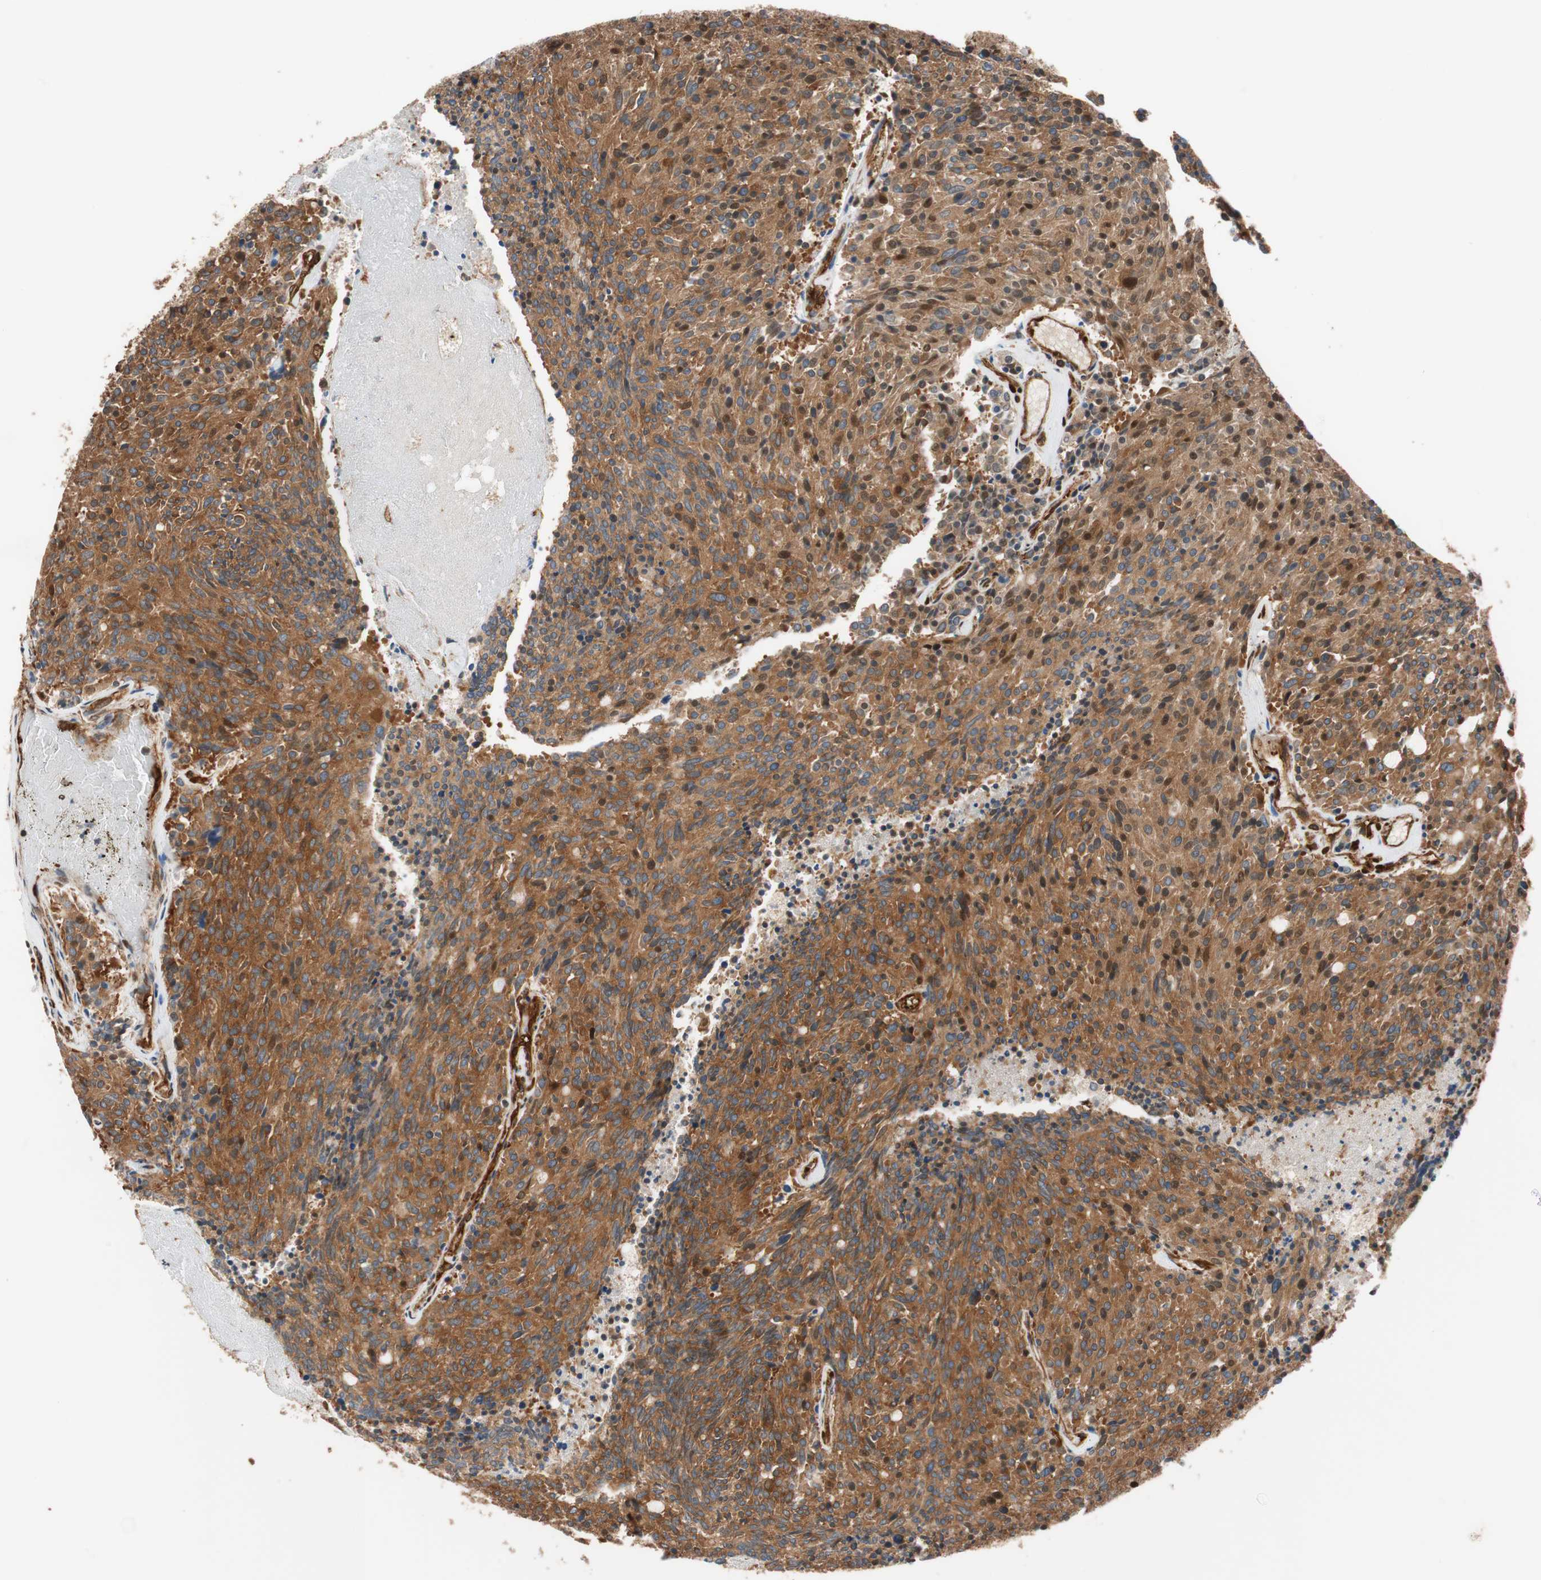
{"staining": {"intensity": "strong", "quantity": ">75%", "location": "cytoplasmic/membranous,nuclear"}, "tissue": "carcinoid", "cell_type": "Tumor cells", "image_type": "cancer", "snomed": [{"axis": "morphology", "description": "Carcinoid, malignant, NOS"}, {"axis": "topography", "description": "Pancreas"}], "caption": "Immunohistochemical staining of human carcinoid exhibits high levels of strong cytoplasmic/membranous and nuclear protein expression in about >75% of tumor cells. (Stains: DAB in brown, nuclei in blue, Microscopy: brightfield microscopy at high magnification).", "gene": "VASP", "patient": {"sex": "female", "age": 54}}